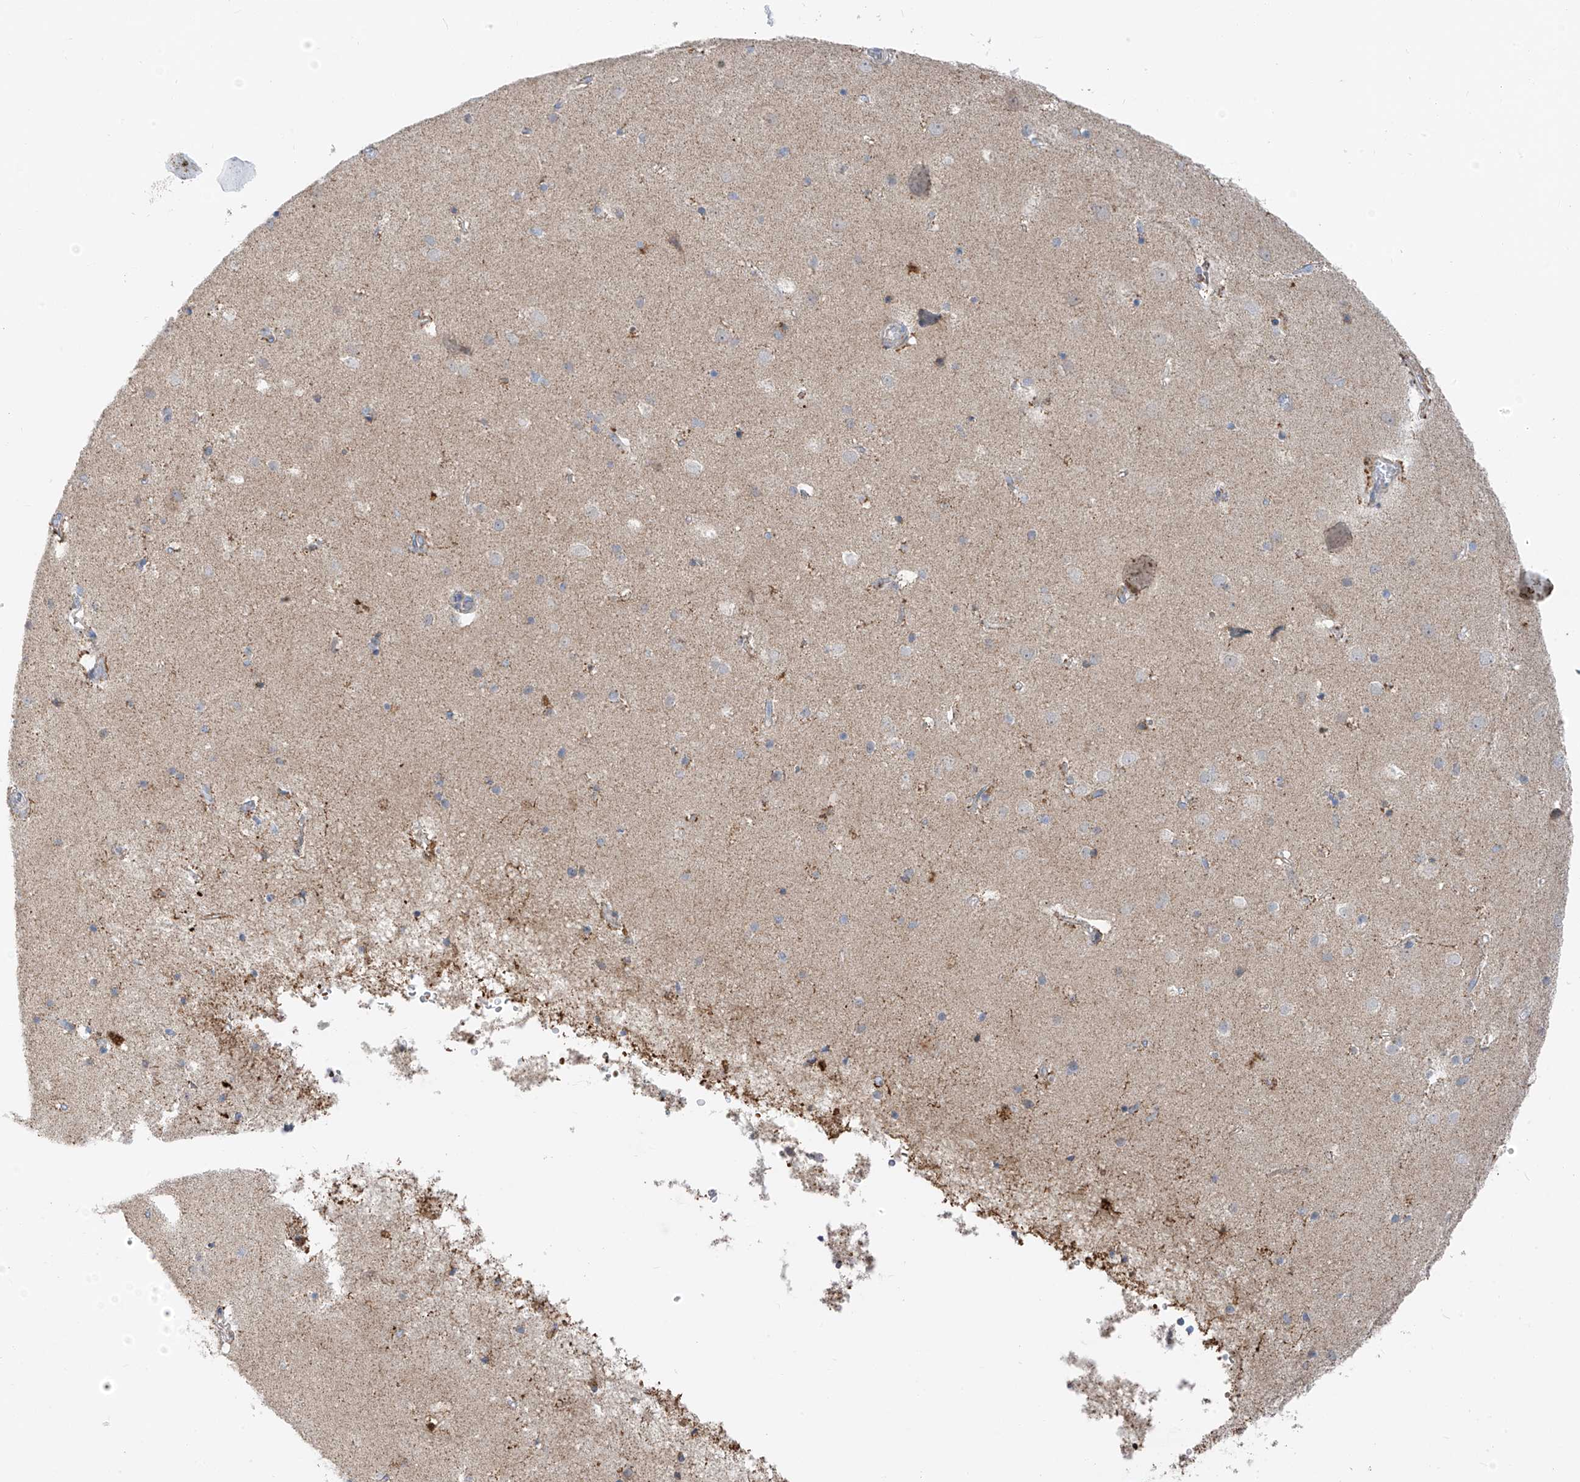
{"staining": {"intensity": "negative", "quantity": "none", "location": "none"}, "tissue": "cerebral cortex", "cell_type": "Endothelial cells", "image_type": "normal", "snomed": [{"axis": "morphology", "description": "Normal tissue, NOS"}, {"axis": "topography", "description": "Cerebral cortex"}], "caption": "This is an IHC histopathology image of benign human cerebral cortex. There is no staining in endothelial cells.", "gene": "EOMES", "patient": {"sex": "male", "age": 54}}